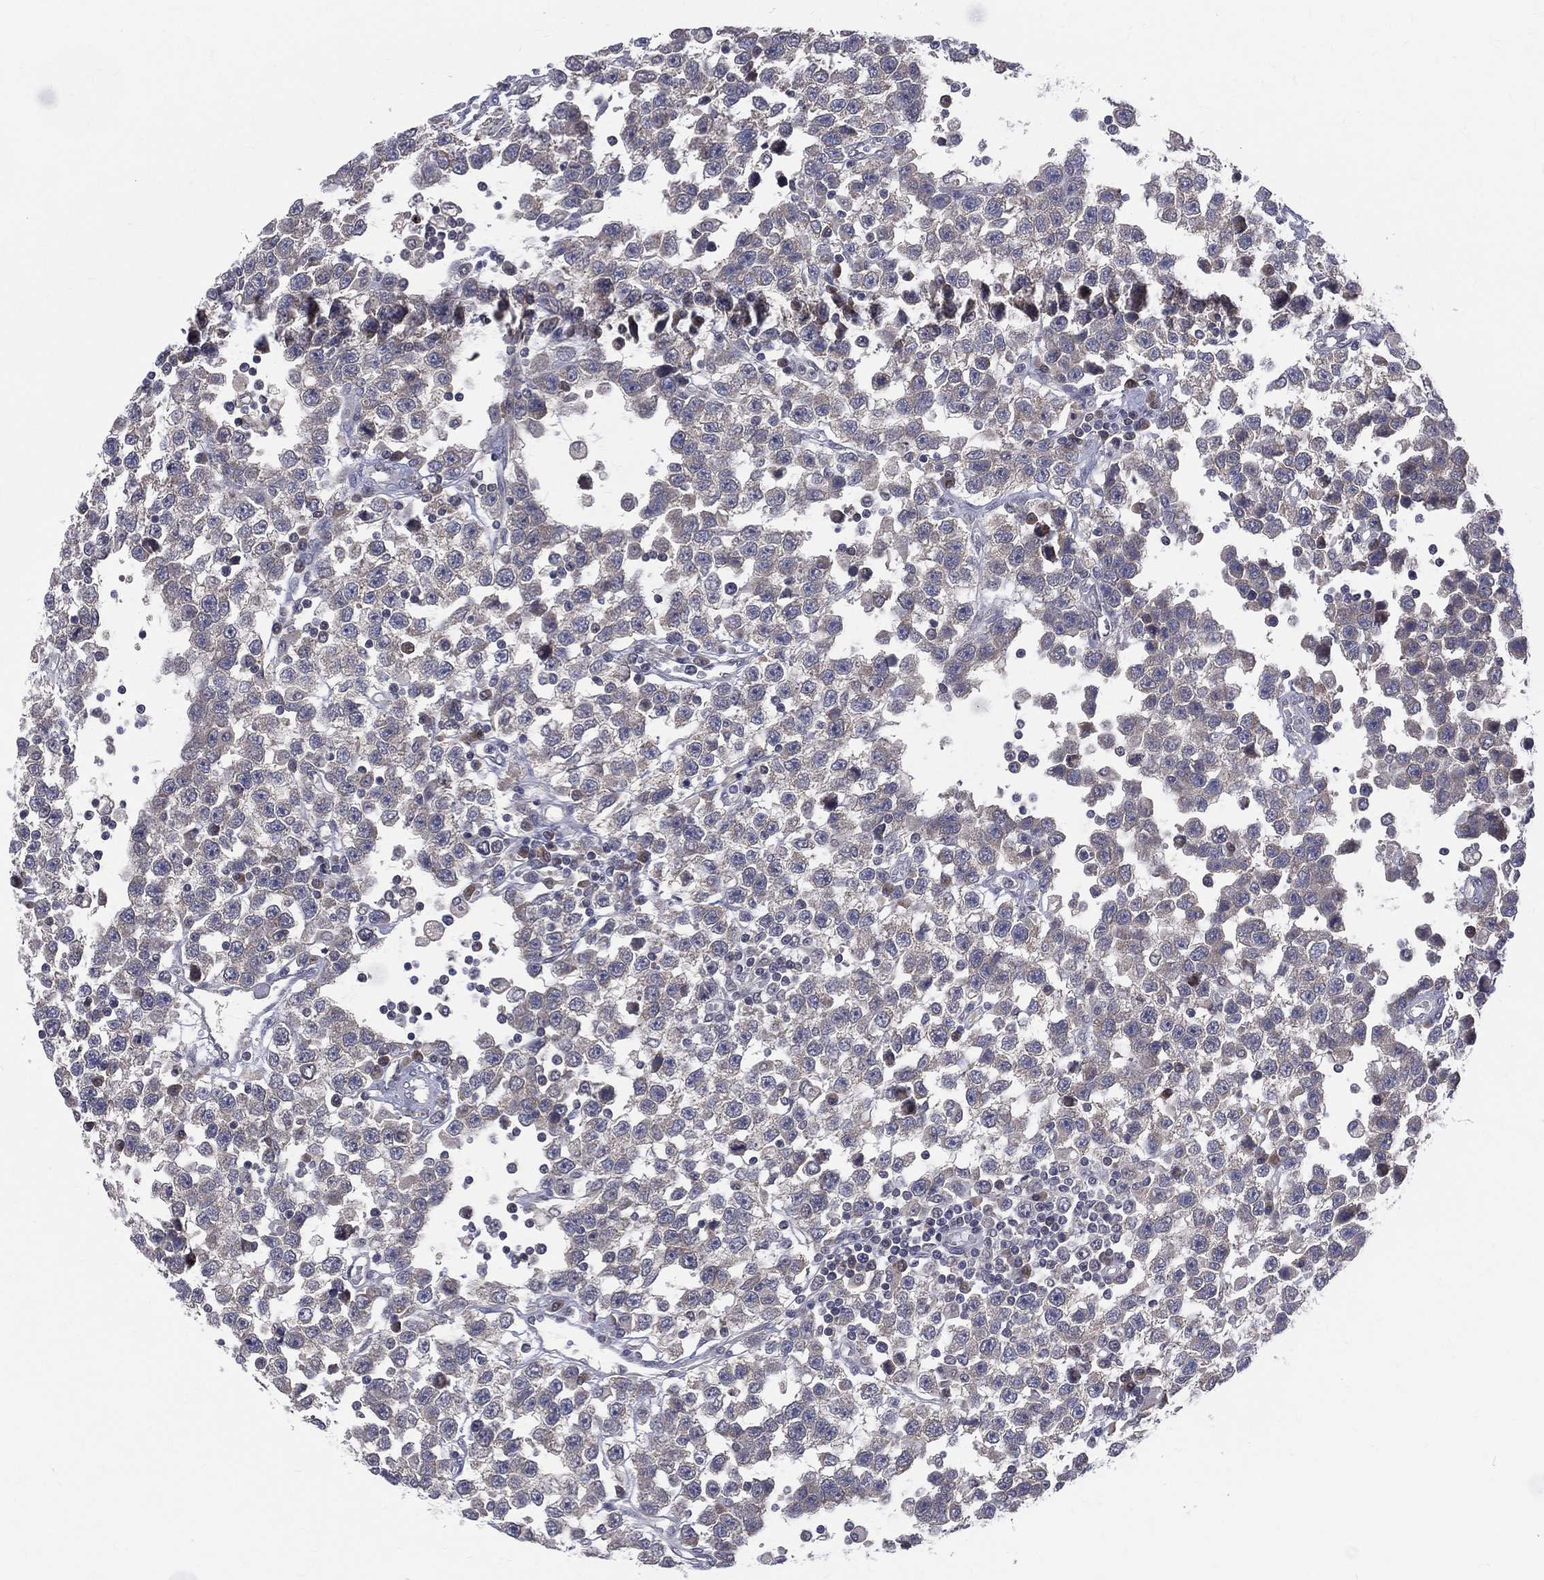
{"staining": {"intensity": "negative", "quantity": "none", "location": "none"}, "tissue": "testis cancer", "cell_type": "Tumor cells", "image_type": "cancer", "snomed": [{"axis": "morphology", "description": "Seminoma, NOS"}, {"axis": "topography", "description": "Testis"}], "caption": "Tumor cells show no significant staining in seminoma (testis).", "gene": "DLG4", "patient": {"sex": "male", "age": 34}}